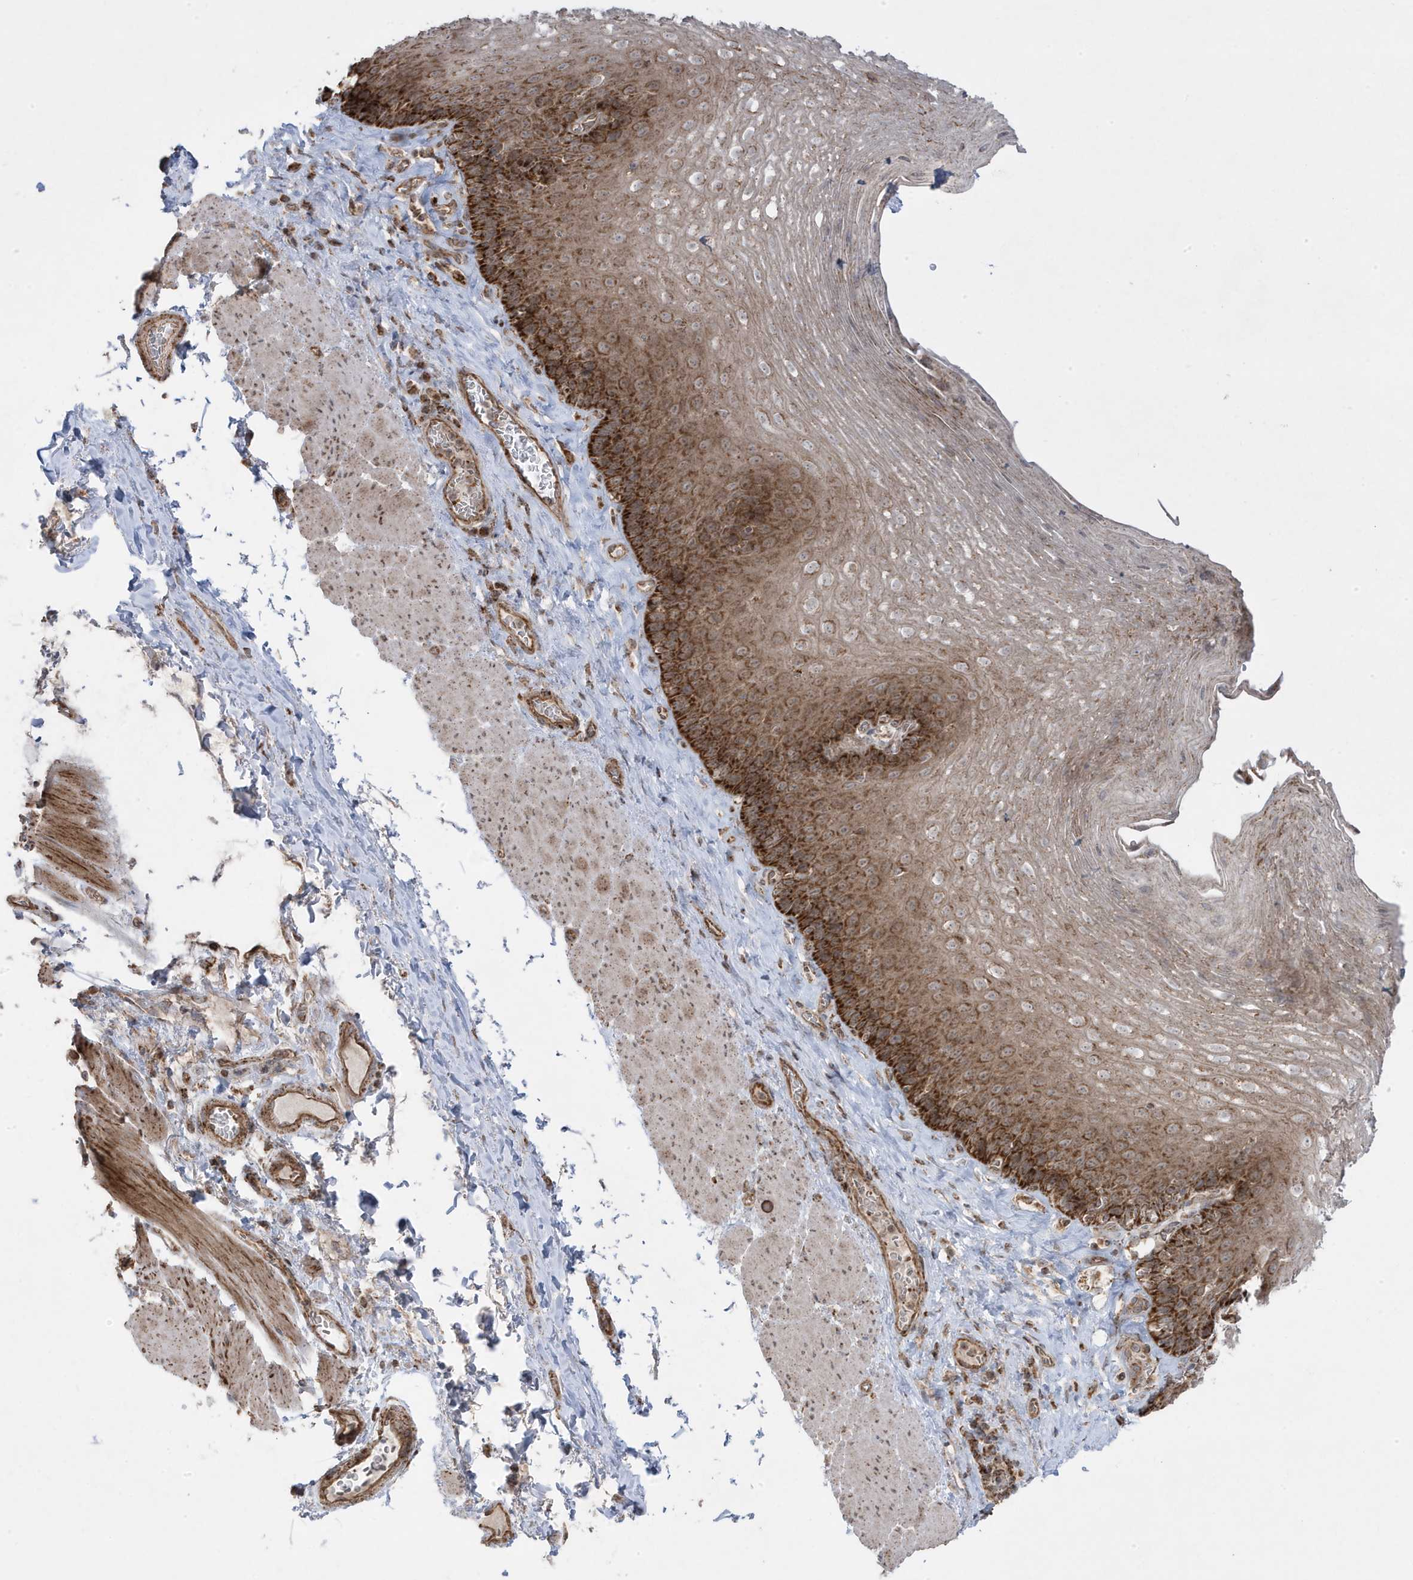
{"staining": {"intensity": "strong", "quantity": ">75%", "location": "cytoplasmic/membranous"}, "tissue": "esophagus", "cell_type": "Squamous epithelial cells", "image_type": "normal", "snomed": [{"axis": "morphology", "description": "Normal tissue, NOS"}, {"axis": "topography", "description": "Esophagus"}], "caption": "Protein expression analysis of unremarkable esophagus reveals strong cytoplasmic/membranous staining in approximately >75% of squamous epithelial cells.", "gene": "CLUAP1", "patient": {"sex": "female", "age": 66}}